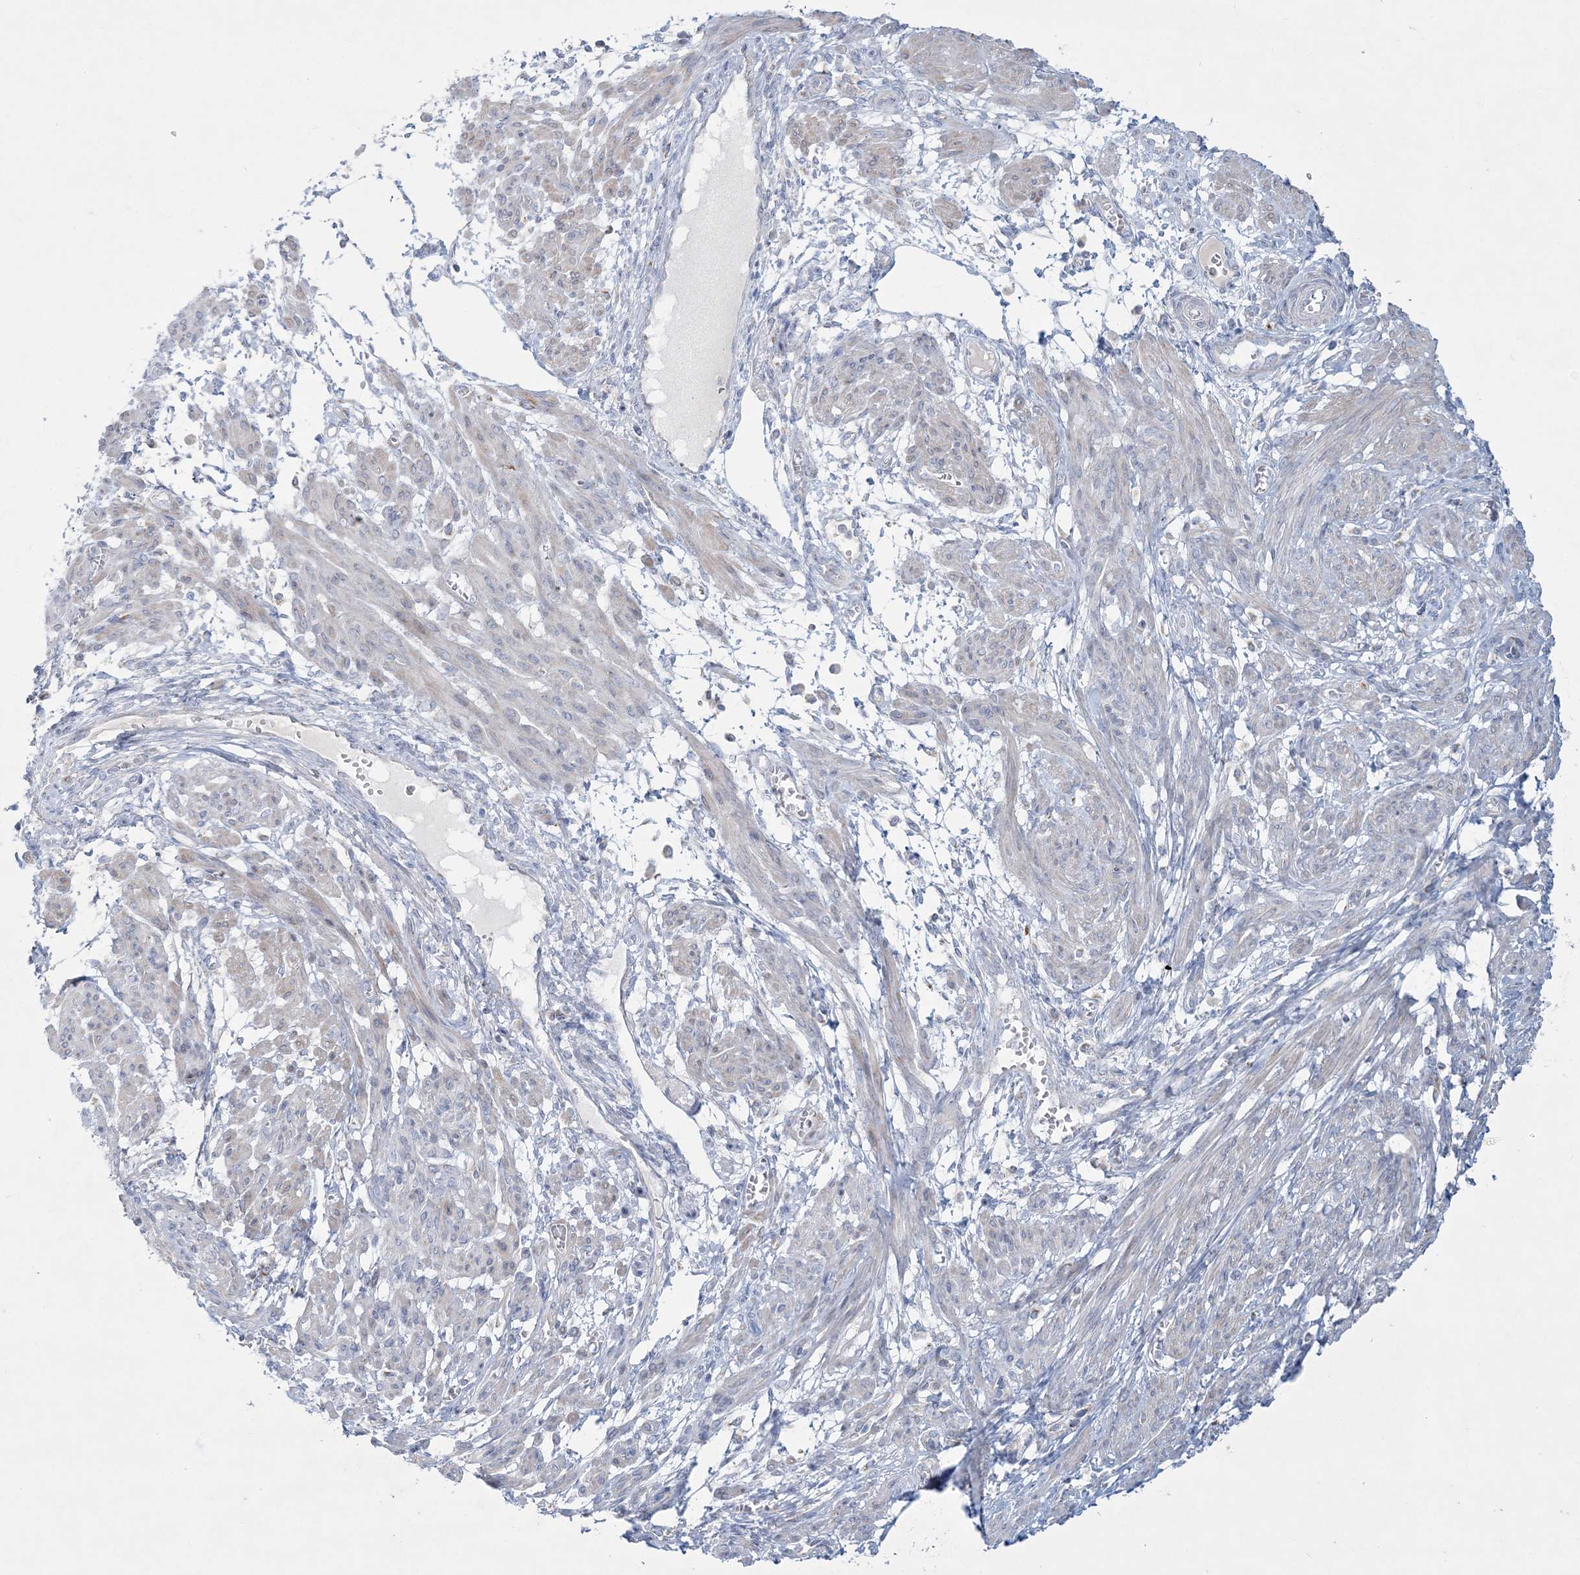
{"staining": {"intensity": "negative", "quantity": "none", "location": "none"}, "tissue": "smooth muscle", "cell_type": "Smooth muscle cells", "image_type": "normal", "snomed": [{"axis": "morphology", "description": "Normal tissue, NOS"}, {"axis": "topography", "description": "Smooth muscle"}], "caption": "The image shows no significant expression in smooth muscle cells of smooth muscle.", "gene": "TBC1D7", "patient": {"sex": "female", "age": 39}}